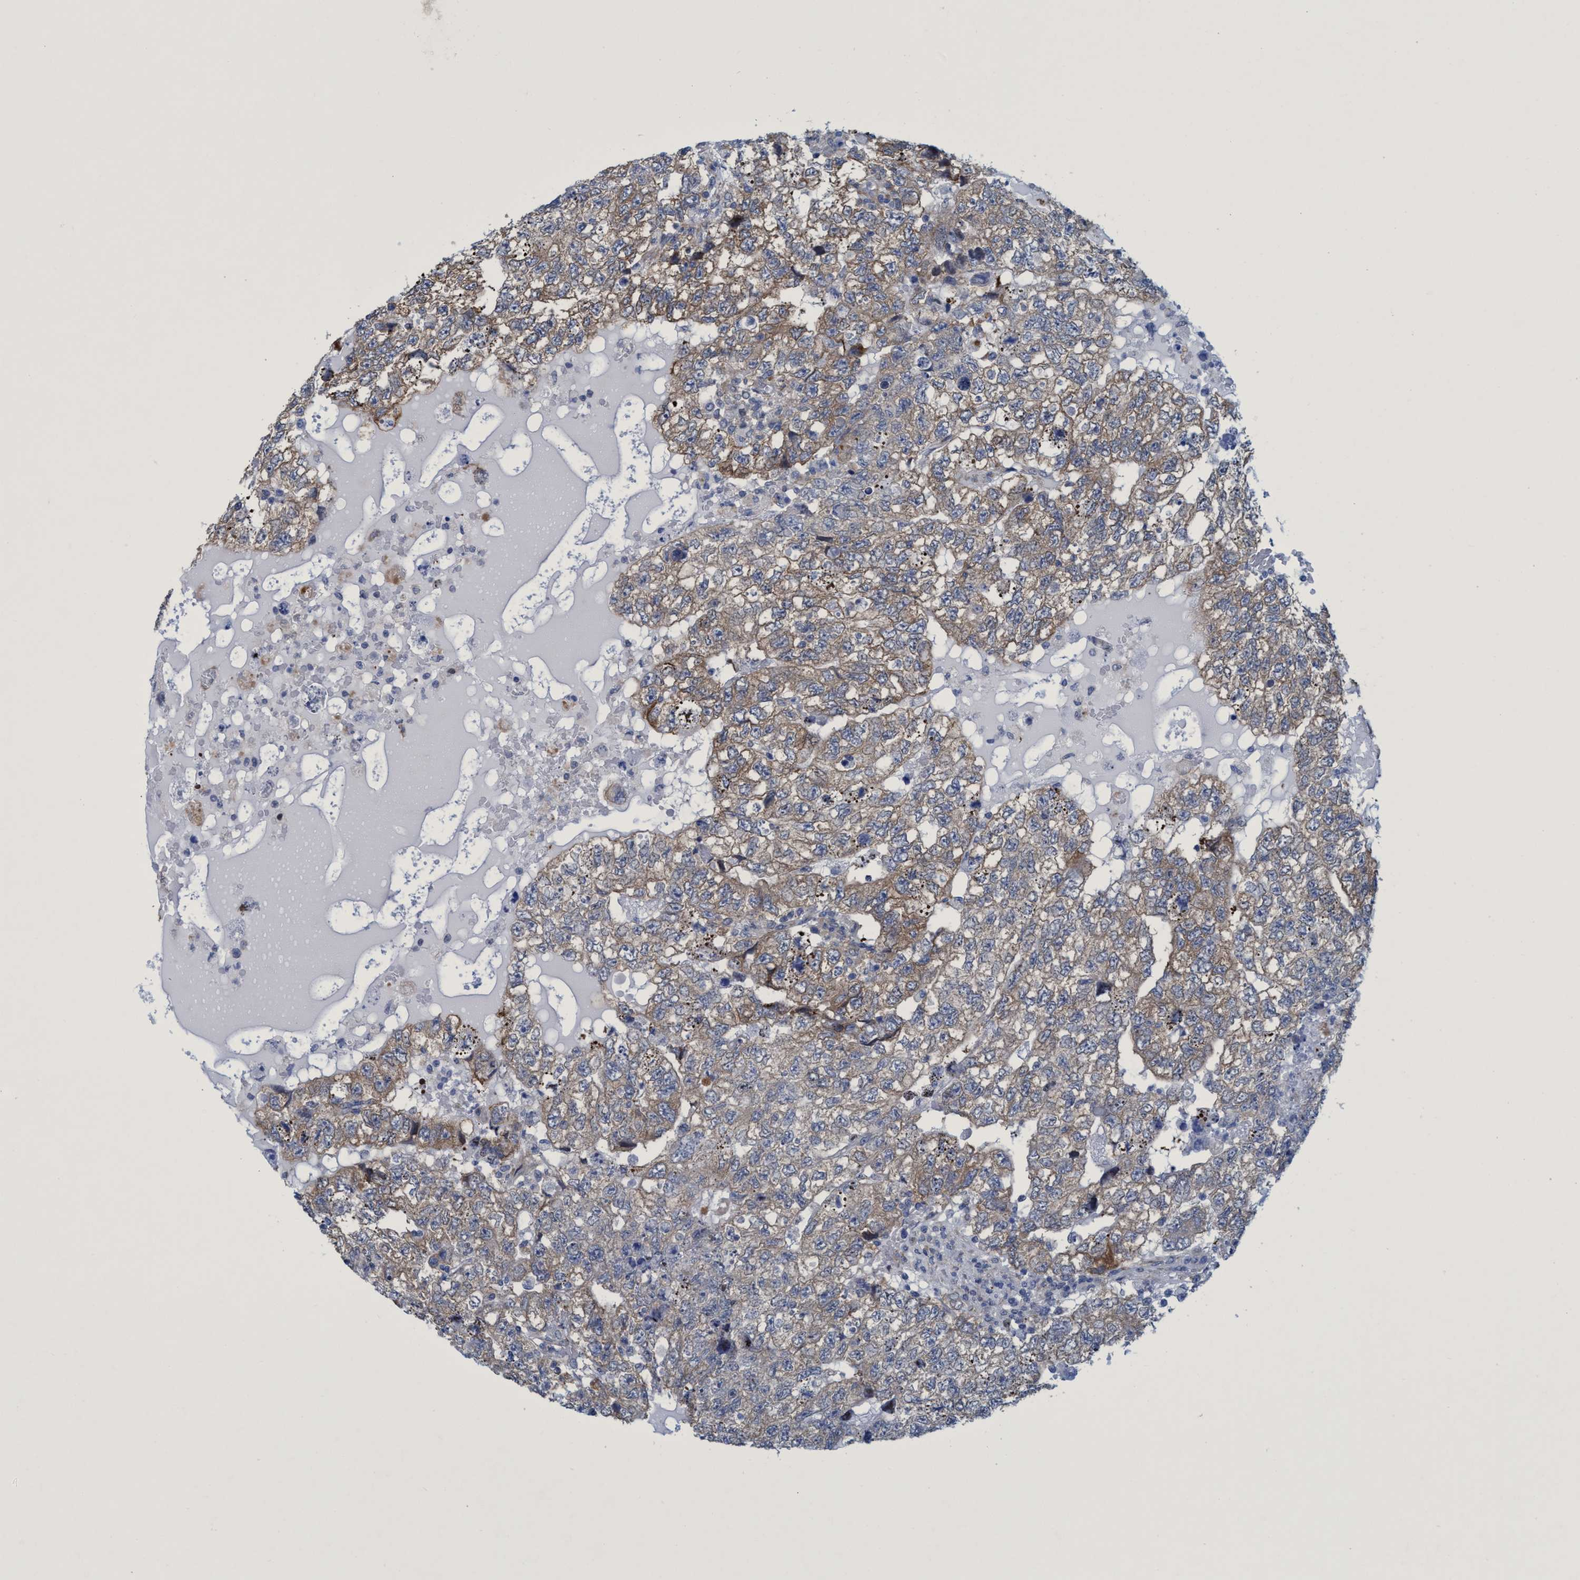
{"staining": {"intensity": "moderate", "quantity": ">75%", "location": "cytoplasmic/membranous"}, "tissue": "testis cancer", "cell_type": "Tumor cells", "image_type": "cancer", "snomed": [{"axis": "morphology", "description": "Carcinoma, Embryonal, NOS"}, {"axis": "topography", "description": "Testis"}], "caption": "Moderate cytoplasmic/membranous staining is seen in approximately >75% of tumor cells in testis cancer.", "gene": "R3HCC1", "patient": {"sex": "male", "age": 36}}